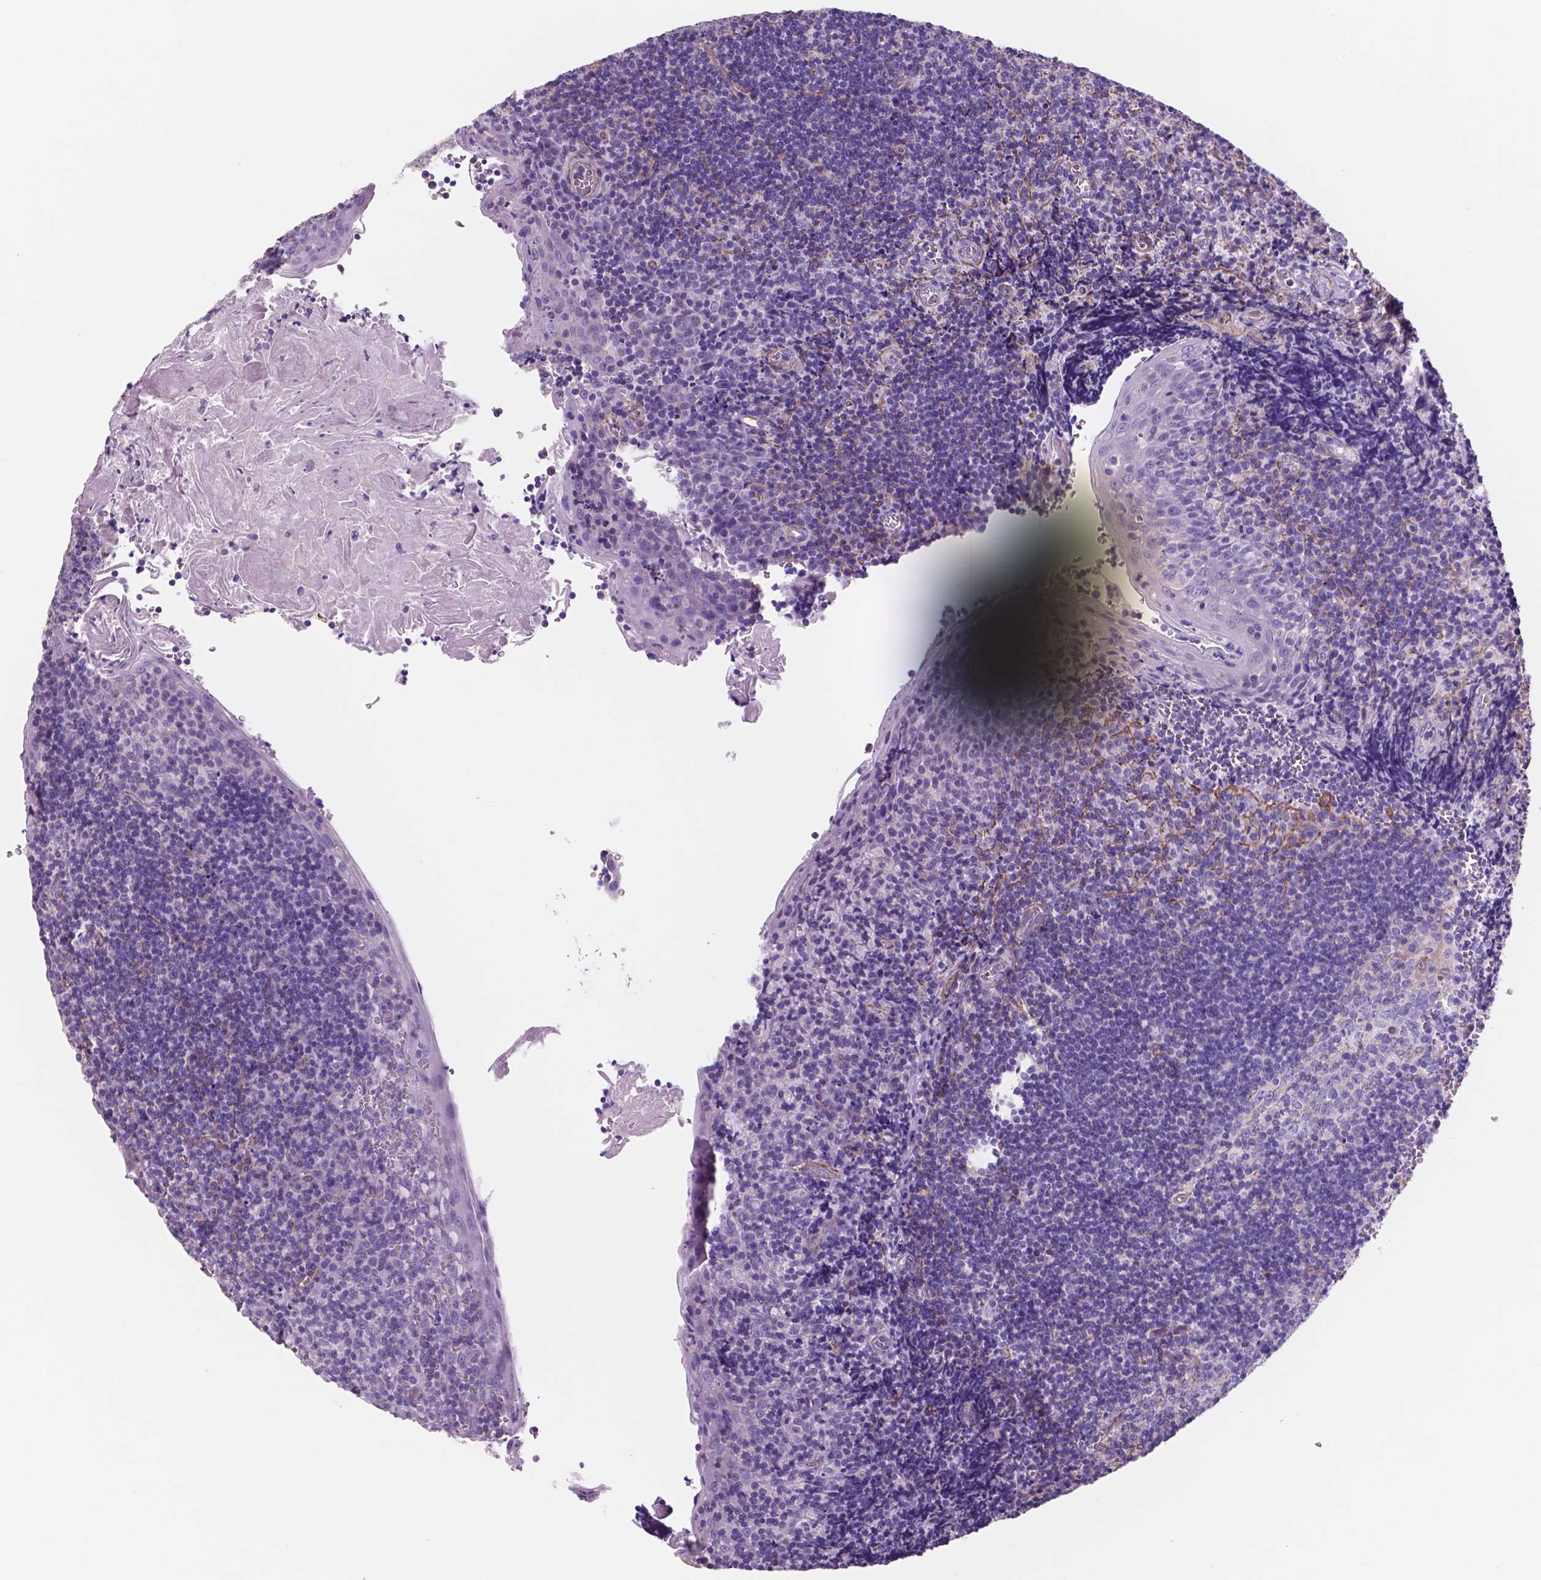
{"staining": {"intensity": "negative", "quantity": "none", "location": "none"}, "tissue": "tonsil", "cell_type": "Germinal center cells", "image_type": "normal", "snomed": [{"axis": "morphology", "description": "Normal tissue, NOS"}, {"axis": "morphology", "description": "Inflammation, NOS"}, {"axis": "topography", "description": "Tonsil"}], "caption": "This micrograph is of unremarkable tonsil stained with immunohistochemistry (IHC) to label a protein in brown with the nuclei are counter-stained blue. There is no expression in germinal center cells. (DAB (3,3'-diaminobenzidine) immunohistochemistry with hematoxylin counter stain).", "gene": "TOR2A", "patient": {"sex": "female", "age": 31}}